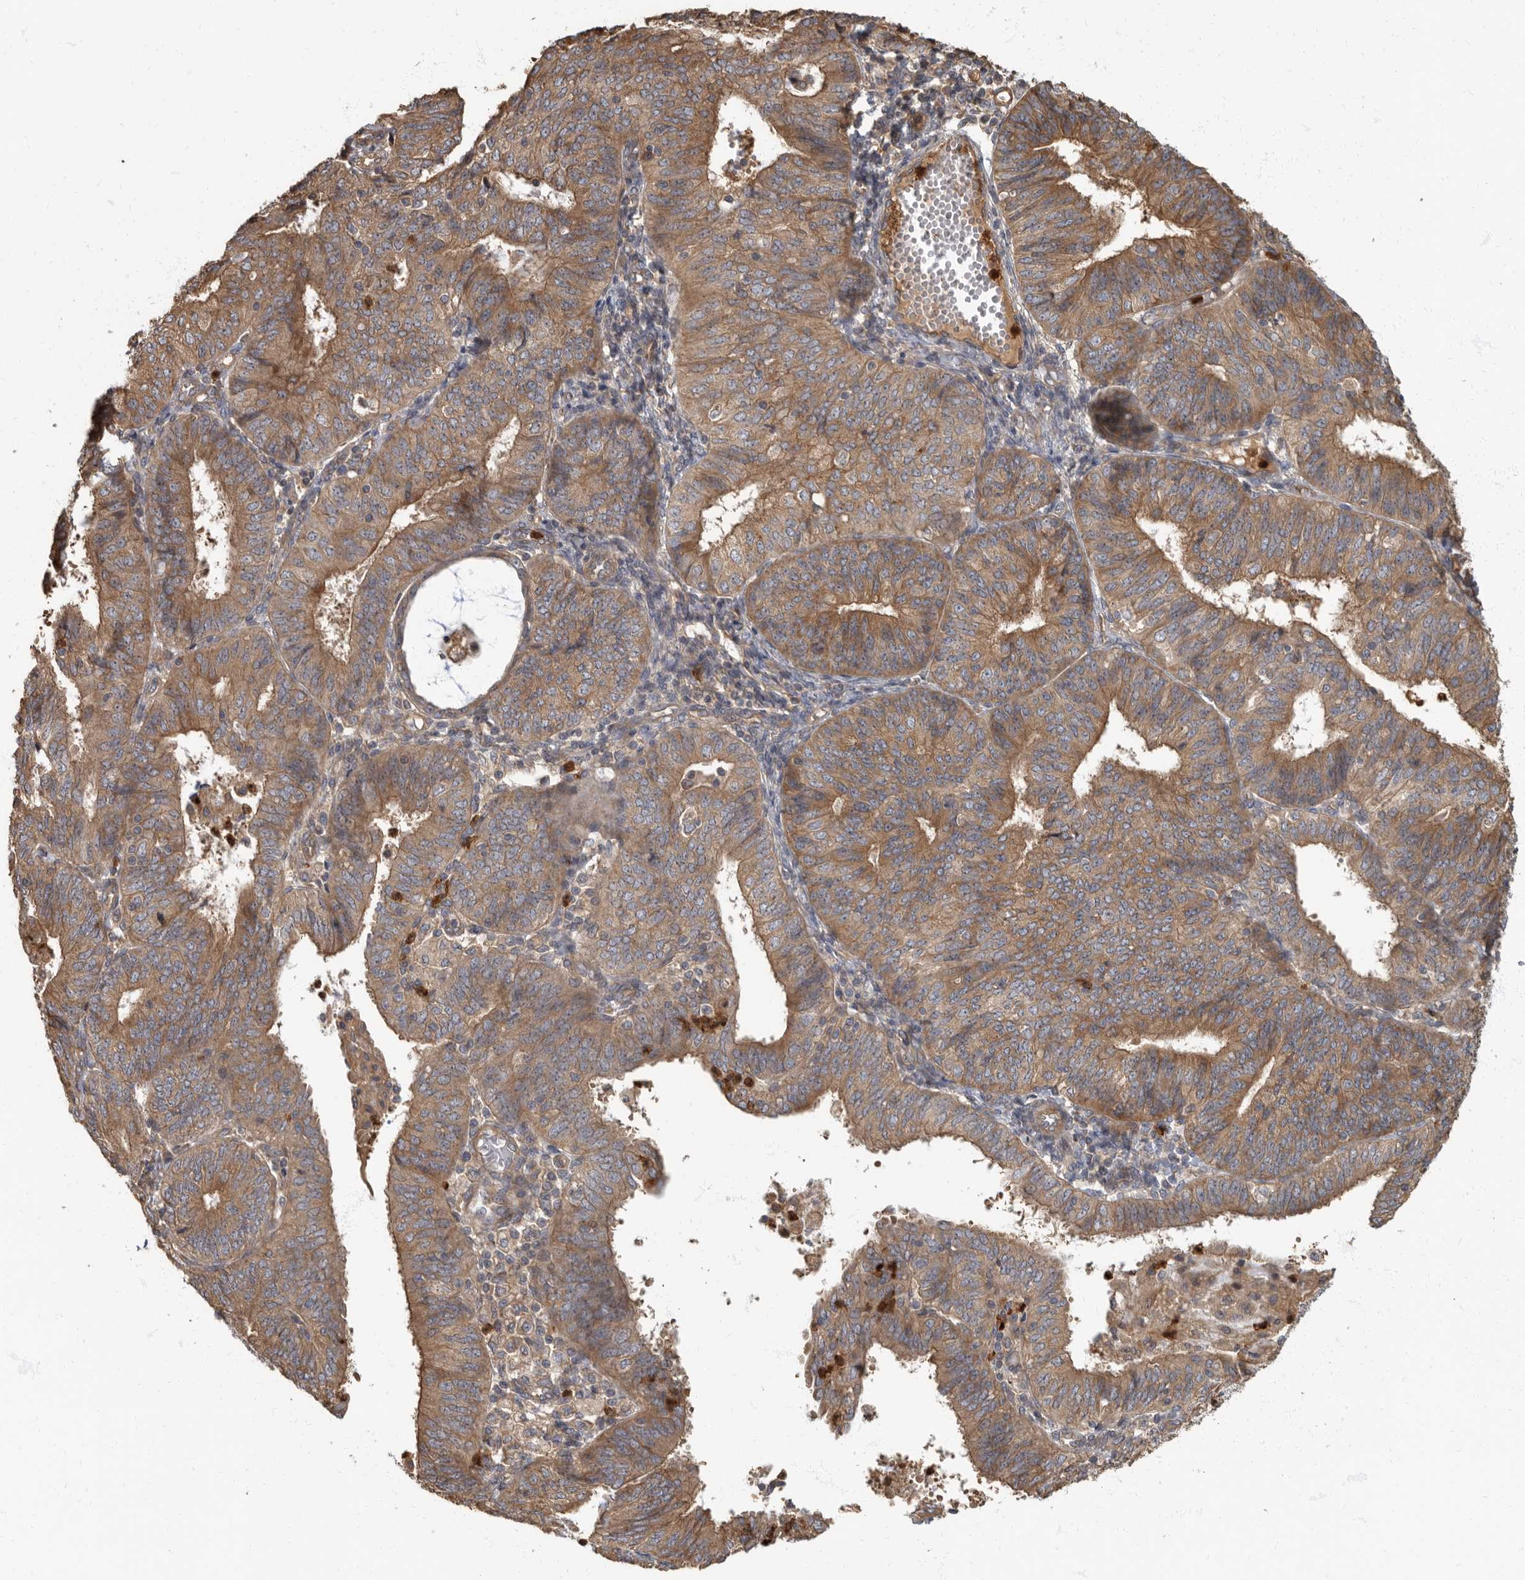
{"staining": {"intensity": "moderate", "quantity": ">75%", "location": "cytoplasmic/membranous"}, "tissue": "endometrial cancer", "cell_type": "Tumor cells", "image_type": "cancer", "snomed": [{"axis": "morphology", "description": "Adenocarcinoma, NOS"}, {"axis": "topography", "description": "Endometrium"}], "caption": "An IHC photomicrograph of neoplastic tissue is shown. Protein staining in brown highlights moderate cytoplasmic/membranous positivity in endometrial cancer within tumor cells.", "gene": "DAAM1", "patient": {"sex": "female", "age": 58}}